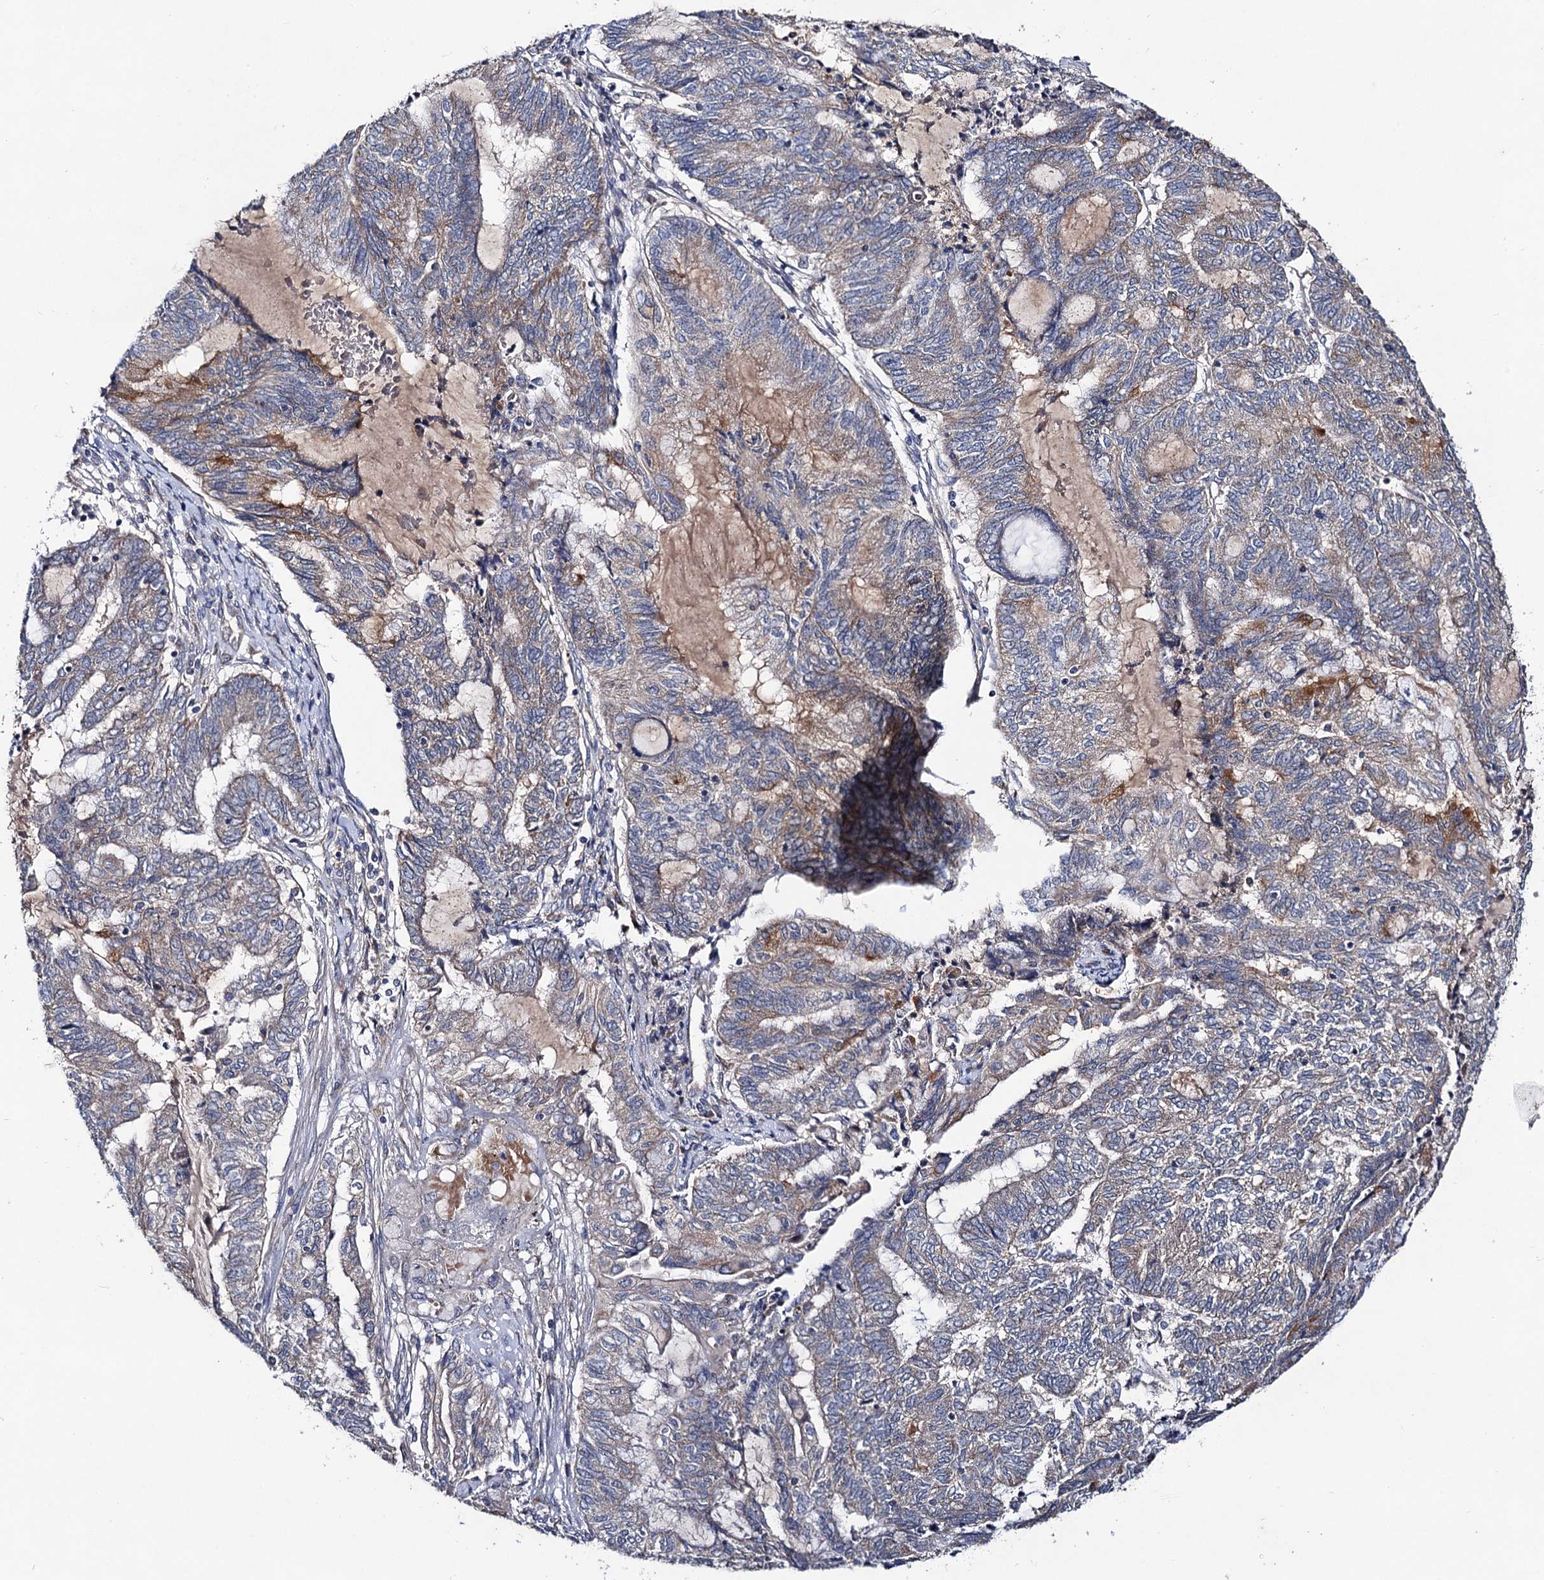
{"staining": {"intensity": "moderate", "quantity": "<25%", "location": "cytoplasmic/membranous"}, "tissue": "endometrial cancer", "cell_type": "Tumor cells", "image_type": "cancer", "snomed": [{"axis": "morphology", "description": "Adenocarcinoma, NOS"}, {"axis": "topography", "description": "Uterus"}, {"axis": "topography", "description": "Endometrium"}], "caption": "IHC (DAB) staining of human endometrial cancer (adenocarcinoma) exhibits moderate cytoplasmic/membranous protein positivity in approximately <25% of tumor cells.", "gene": "VPS37D", "patient": {"sex": "female", "age": 70}}